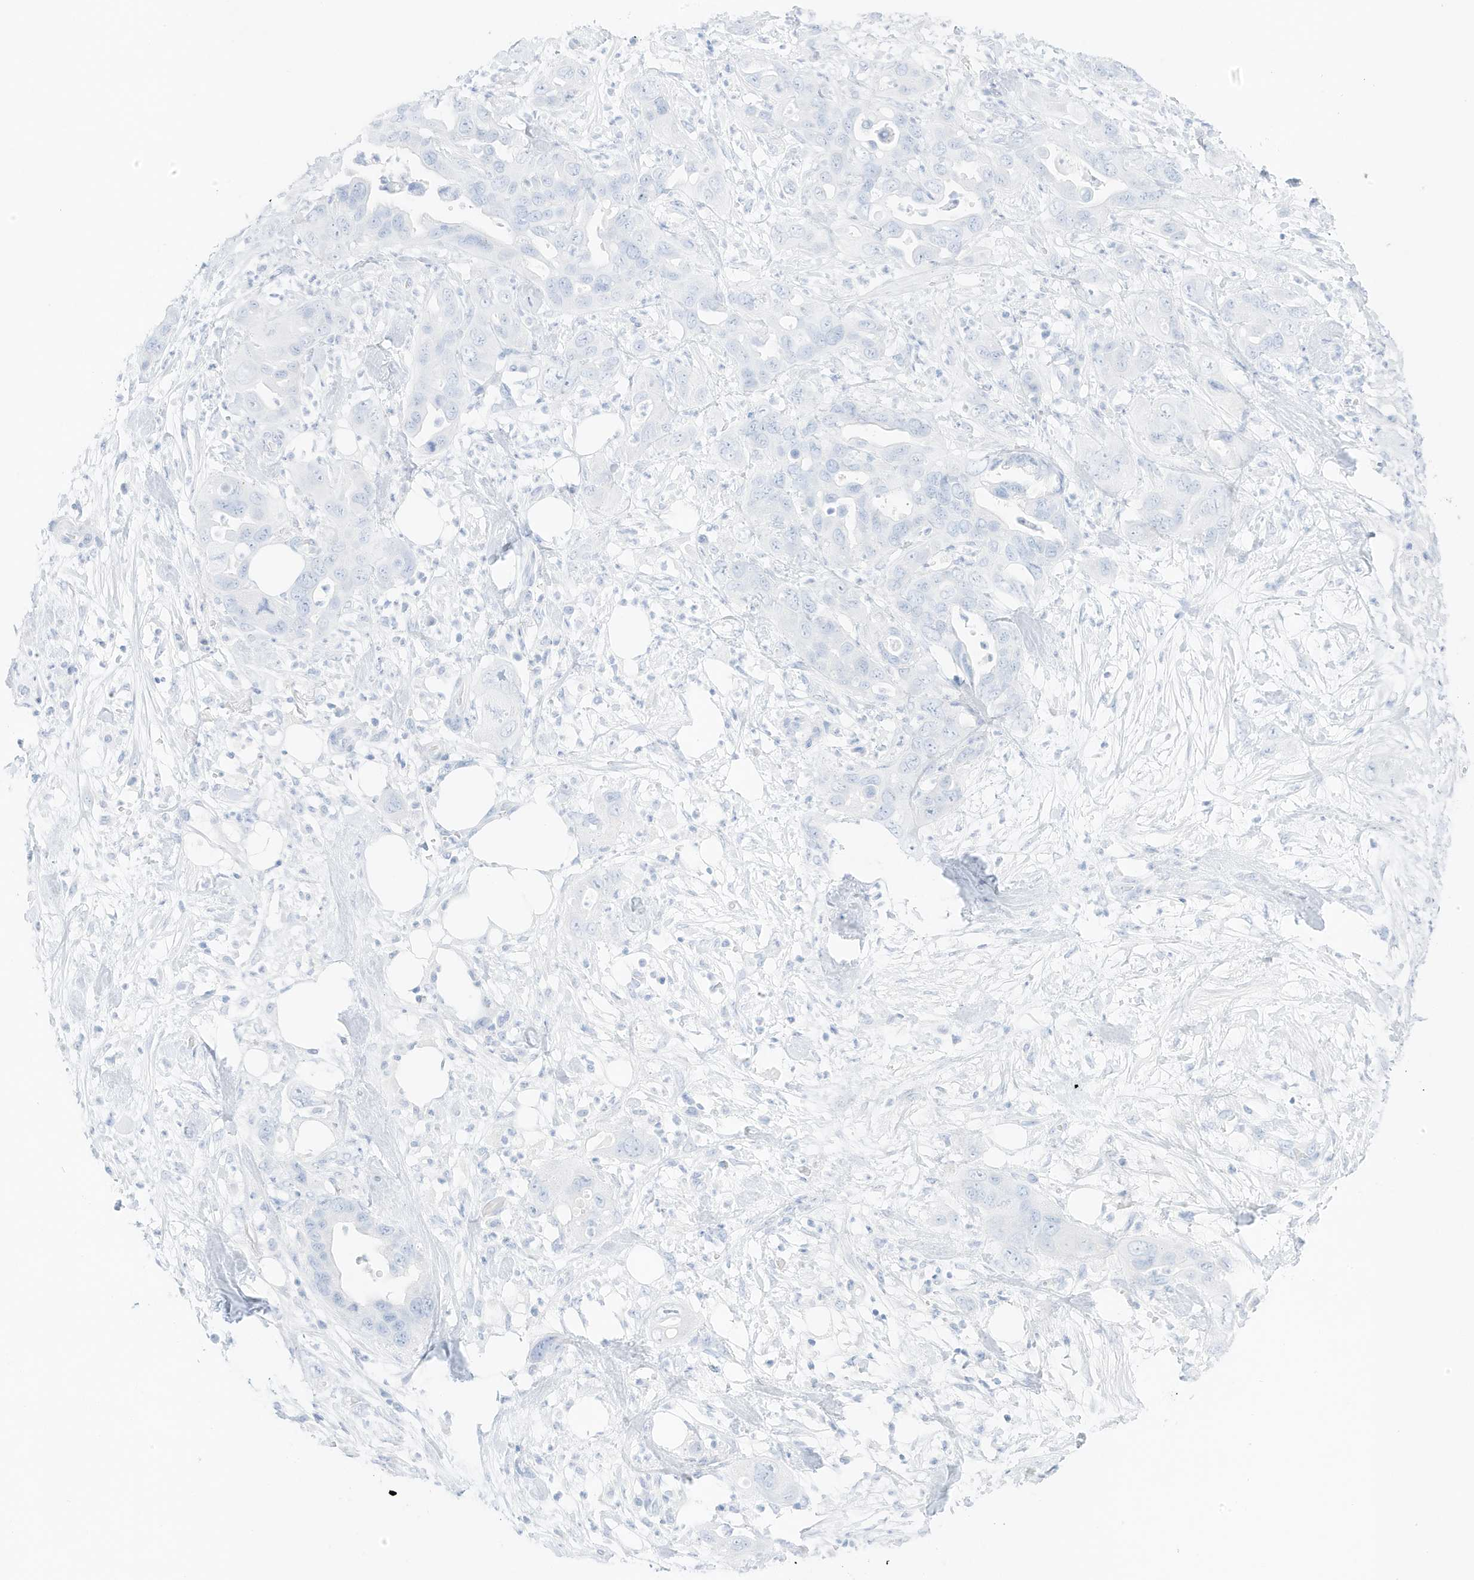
{"staining": {"intensity": "negative", "quantity": "none", "location": "none"}, "tissue": "pancreatic cancer", "cell_type": "Tumor cells", "image_type": "cancer", "snomed": [{"axis": "morphology", "description": "Adenocarcinoma, NOS"}, {"axis": "topography", "description": "Pancreas"}], "caption": "An immunohistochemistry (IHC) histopathology image of pancreatic cancer is shown. There is no staining in tumor cells of pancreatic cancer.", "gene": "SLC22A13", "patient": {"sex": "female", "age": 71}}